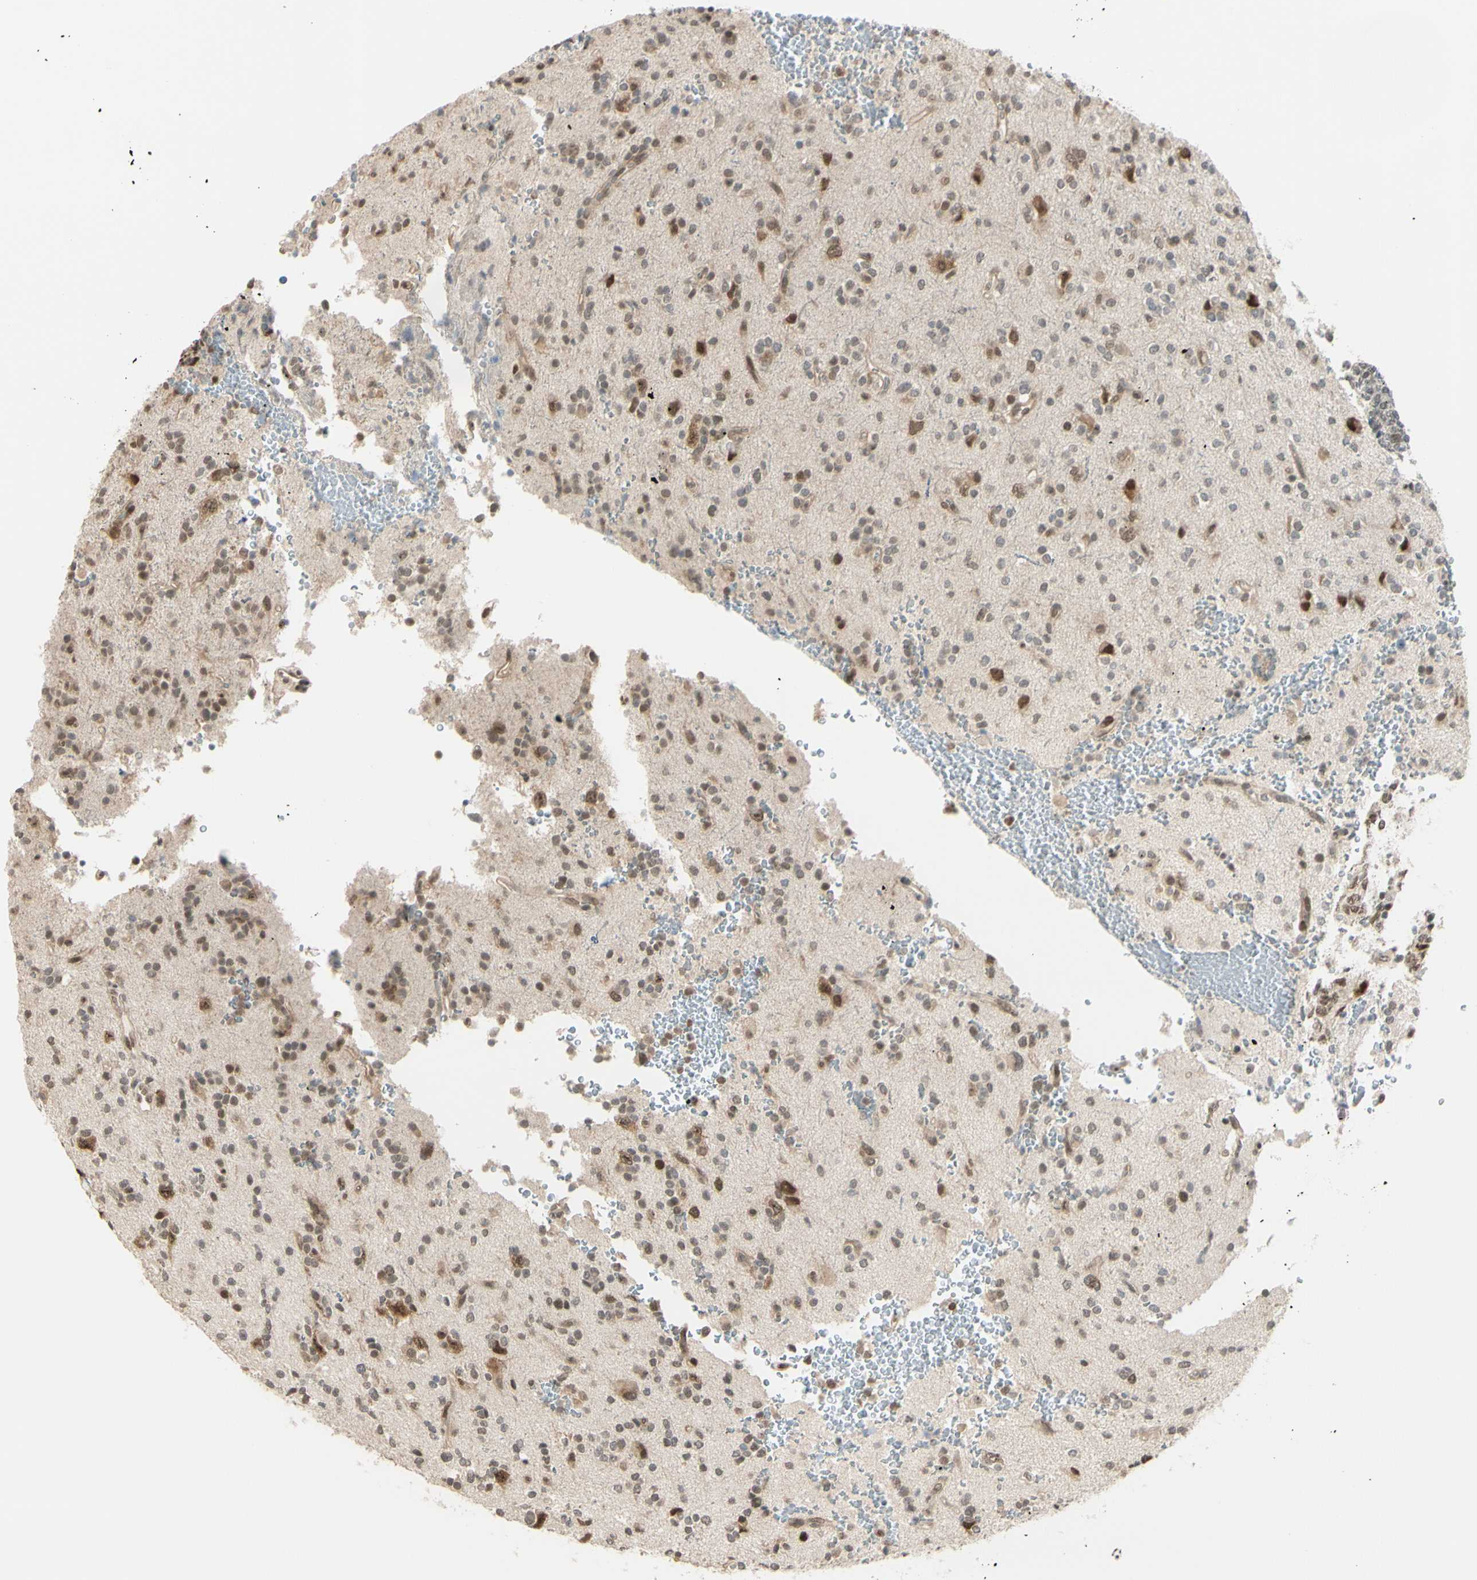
{"staining": {"intensity": "weak", "quantity": "25%-75%", "location": "nuclear"}, "tissue": "glioma", "cell_type": "Tumor cells", "image_type": "cancer", "snomed": [{"axis": "morphology", "description": "Glioma, malignant, High grade"}, {"axis": "topography", "description": "Brain"}], "caption": "This is an image of immunohistochemistry (IHC) staining of glioma, which shows weak positivity in the nuclear of tumor cells.", "gene": "BRMS1", "patient": {"sex": "male", "age": 47}}